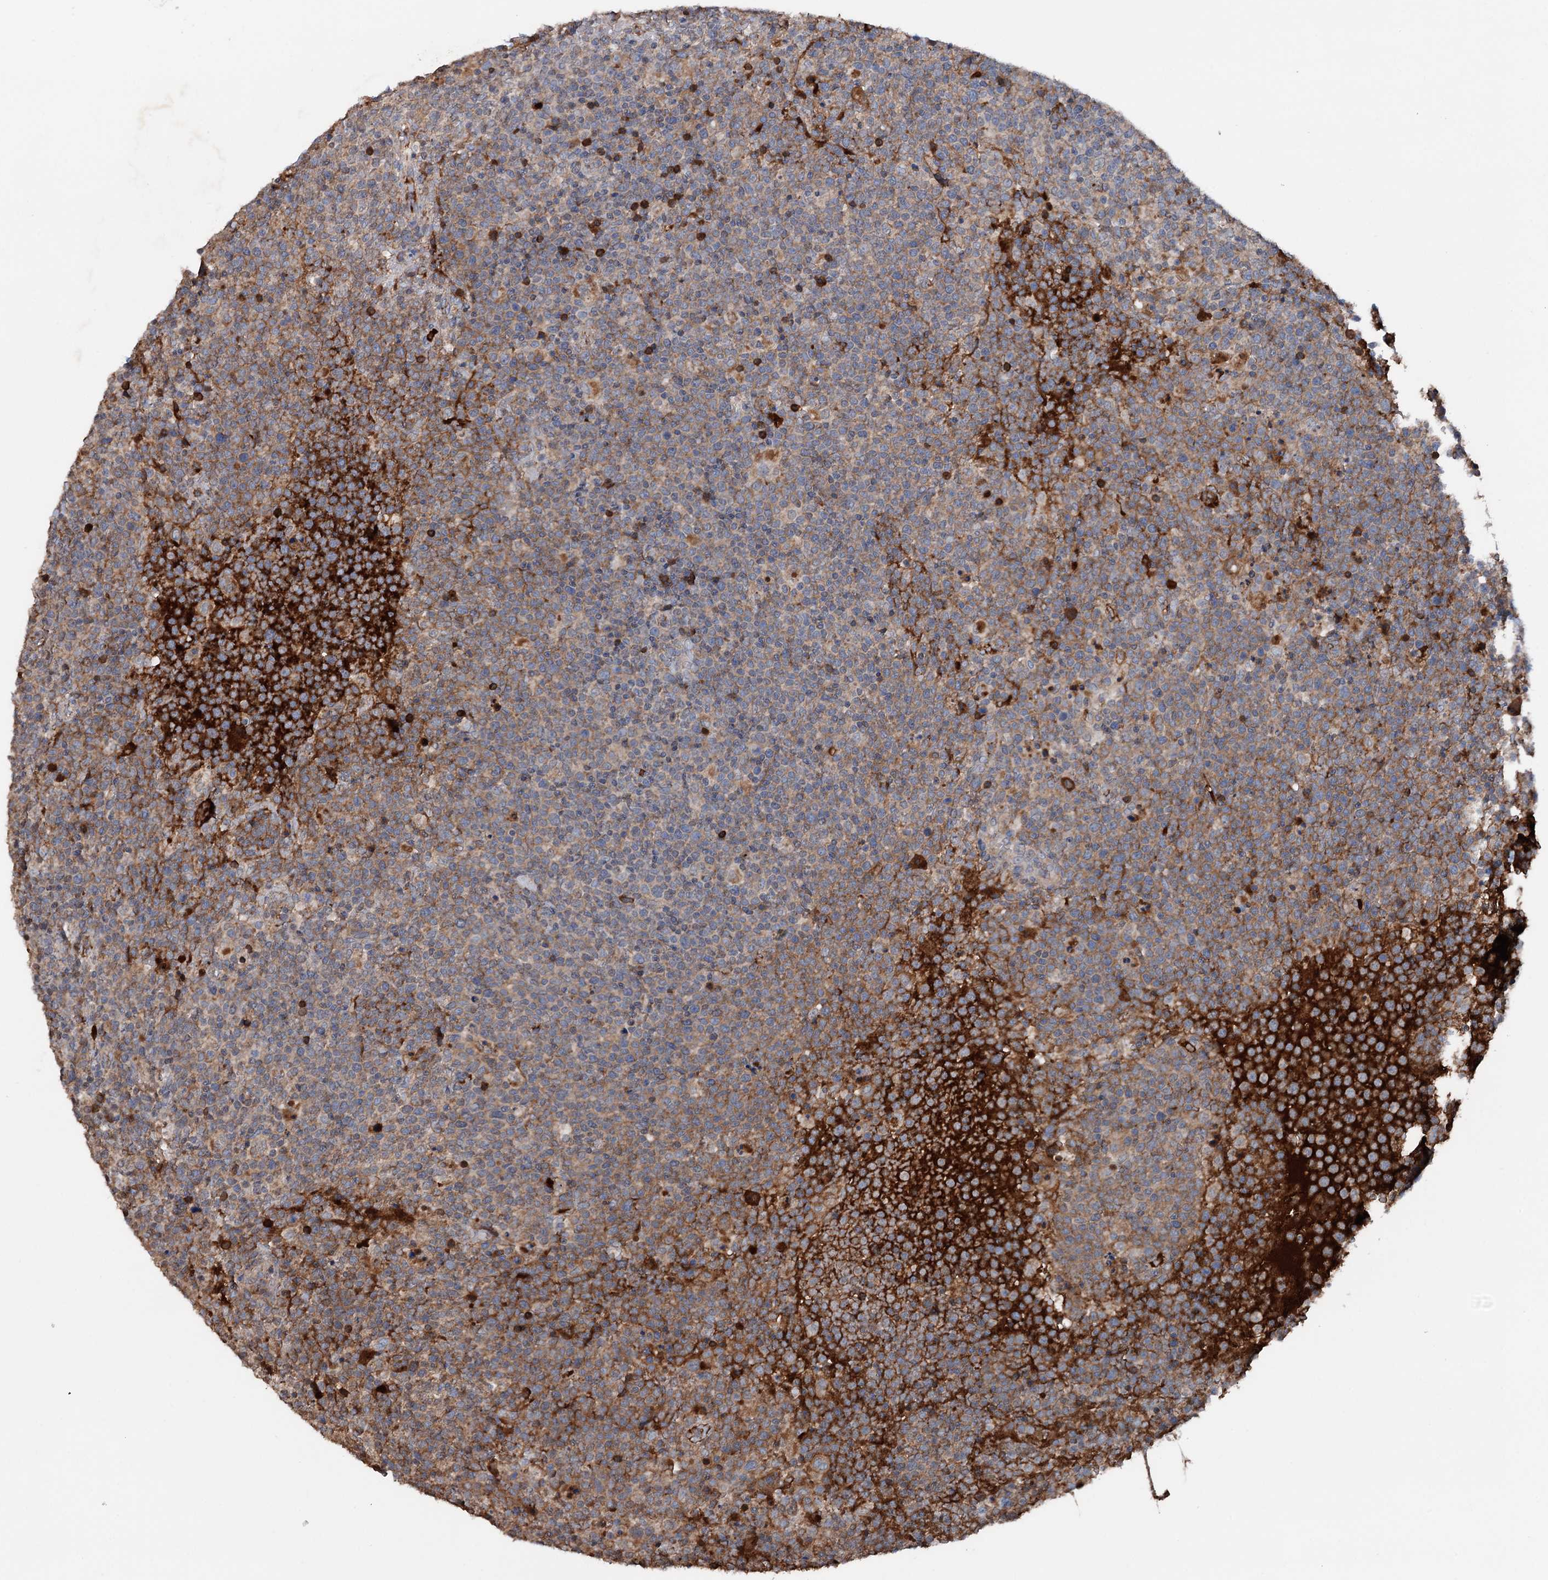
{"staining": {"intensity": "moderate", "quantity": ">75%", "location": "cytoplasmic/membranous"}, "tissue": "lymphoma", "cell_type": "Tumor cells", "image_type": "cancer", "snomed": [{"axis": "morphology", "description": "Malignant lymphoma, non-Hodgkin's type, High grade"}, {"axis": "topography", "description": "Lymph node"}], "caption": "Moderate cytoplasmic/membranous positivity is present in approximately >75% of tumor cells in lymphoma. (Stains: DAB in brown, nuclei in blue, Microscopy: brightfield microscopy at high magnification).", "gene": "ARL13A", "patient": {"sex": "male", "age": 61}}